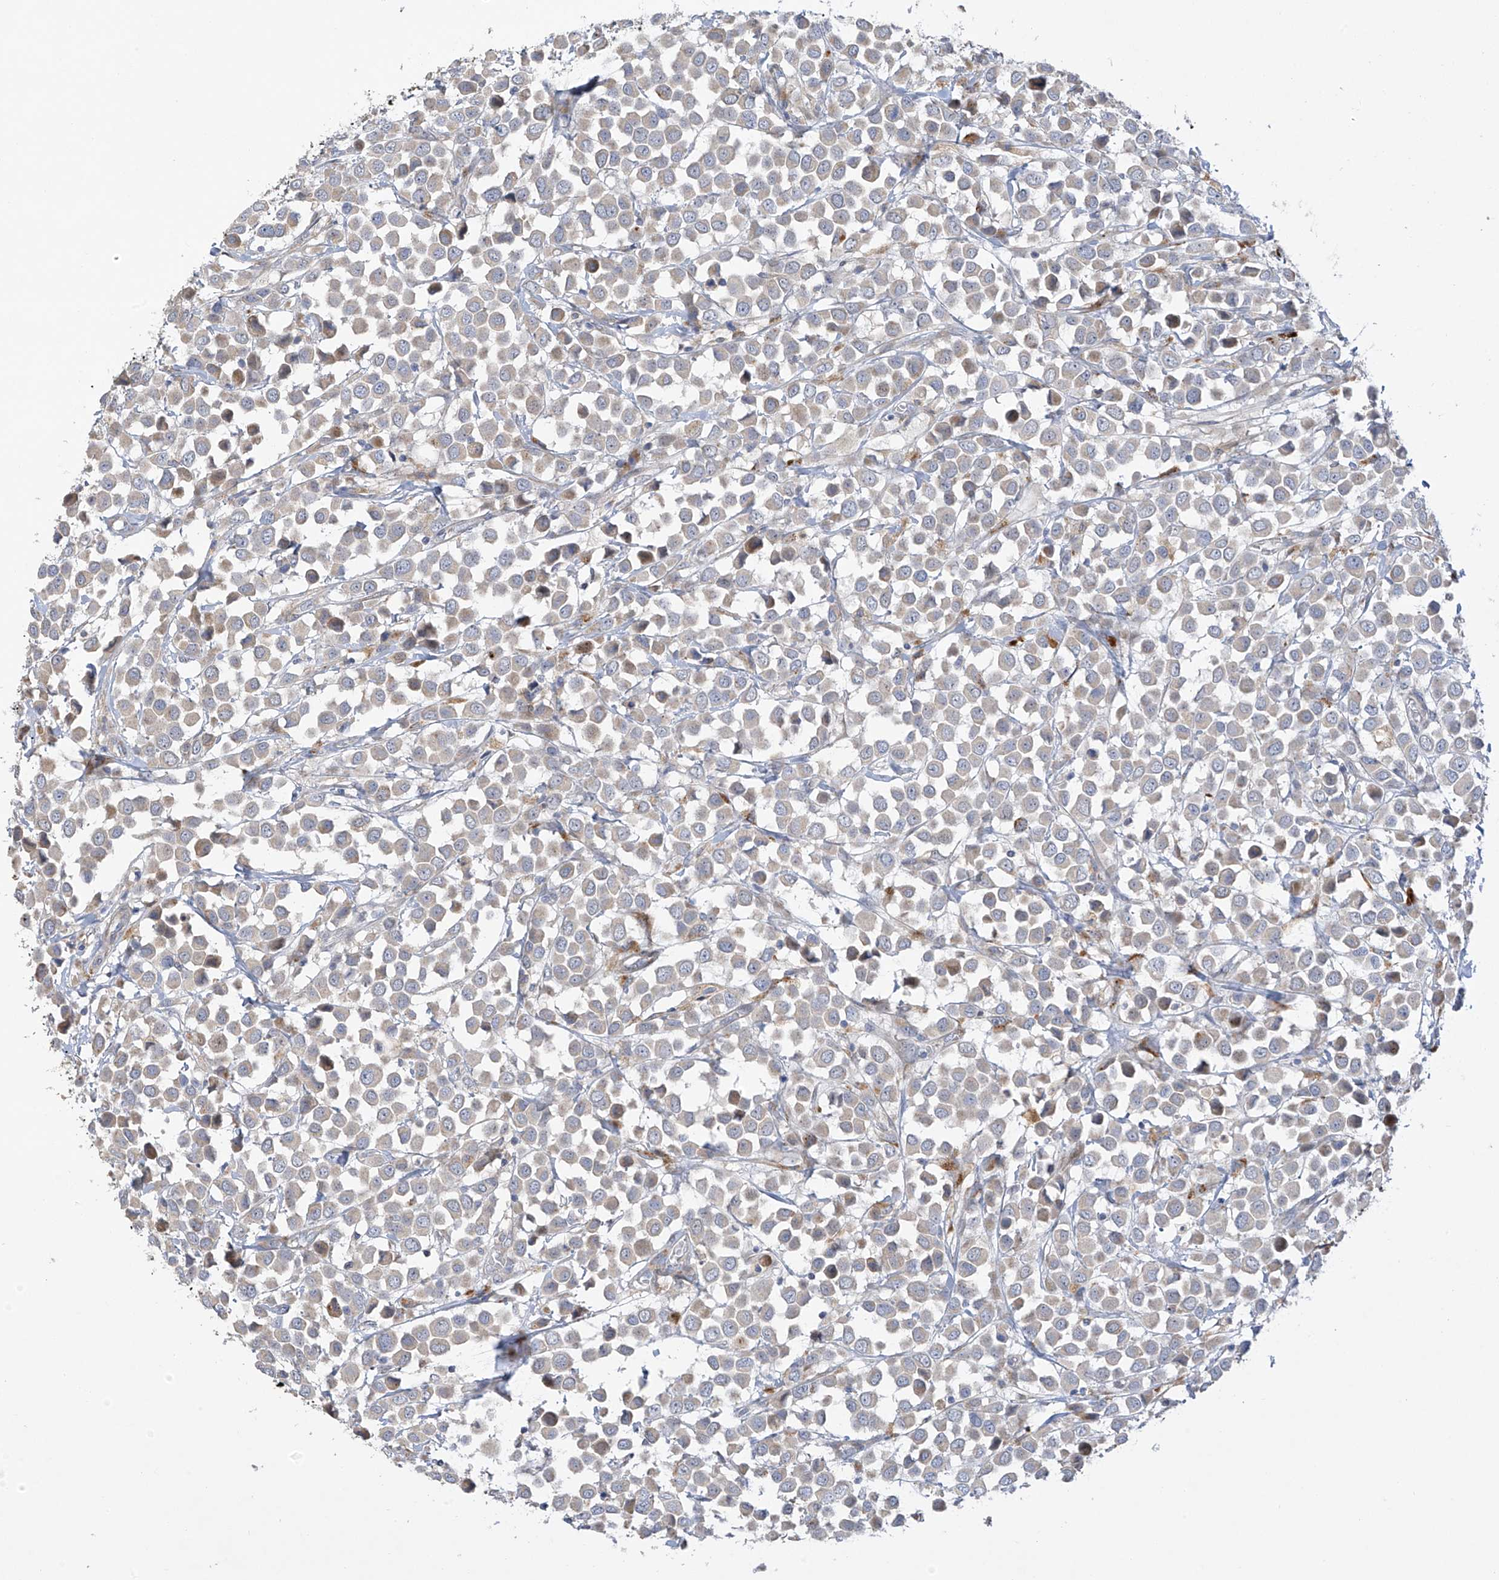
{"staining": {"intensity": "negative", "quantity": "none", "location": "none"}, "tissue": "breast cancer", "cell_type": "Tumor cells", "image_type": "cancer", "snomed": [{"axis": "morphology", "description": "Duct carcinoma"}, {"axis": "topography", "description": "Breast"}], "caption": "A micrograph of human breast cancer is negative for staining in tumor cells.", "gene": "ZNF641", "patient": {"sex": "female", "age": 61}}